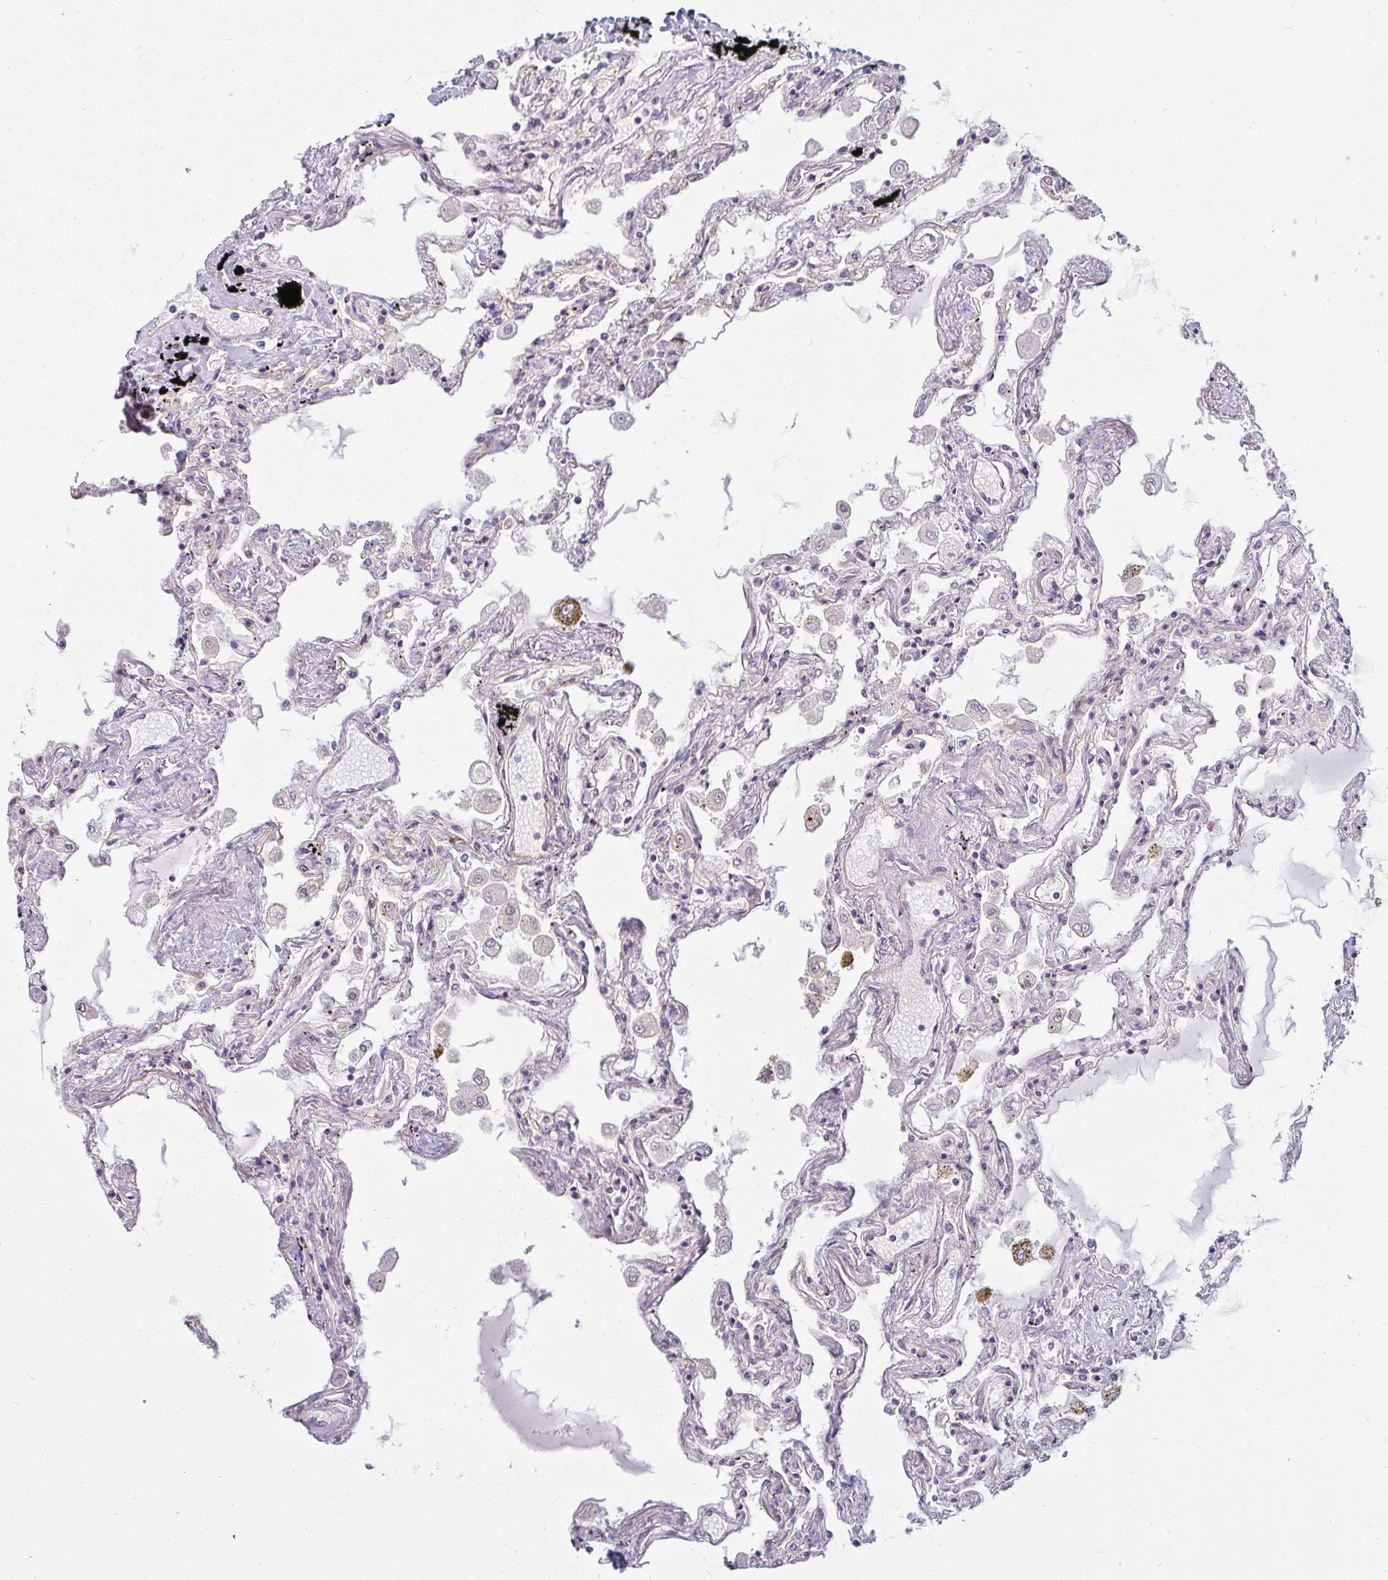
{"staining": {"intensity": "weak", "quantity": "<25%", "location": "cytoplasmic/membranous"}, "tissue": "lung", "cell_type": "Alveolar cells", "image_type": "normal", "snomed": [{"axis": "morphology", "description": "Normal tissue, NOS"}, {"axis": "morphology", "description": "Adenocarcinoma, NOS"}, {"axis": "topography", "description": "Cartilage tissue"}, {"axis": "topography", "description": "Lung"}], "caption": "A histopathology image of human lung is negative for staining in alveolar cells. The staining is performed using DAB brown chromogen with nuclei counter-stained in using hematoxylin.", "gene": "IFIT3", "patient": {"sex": "female", "age": 67}}